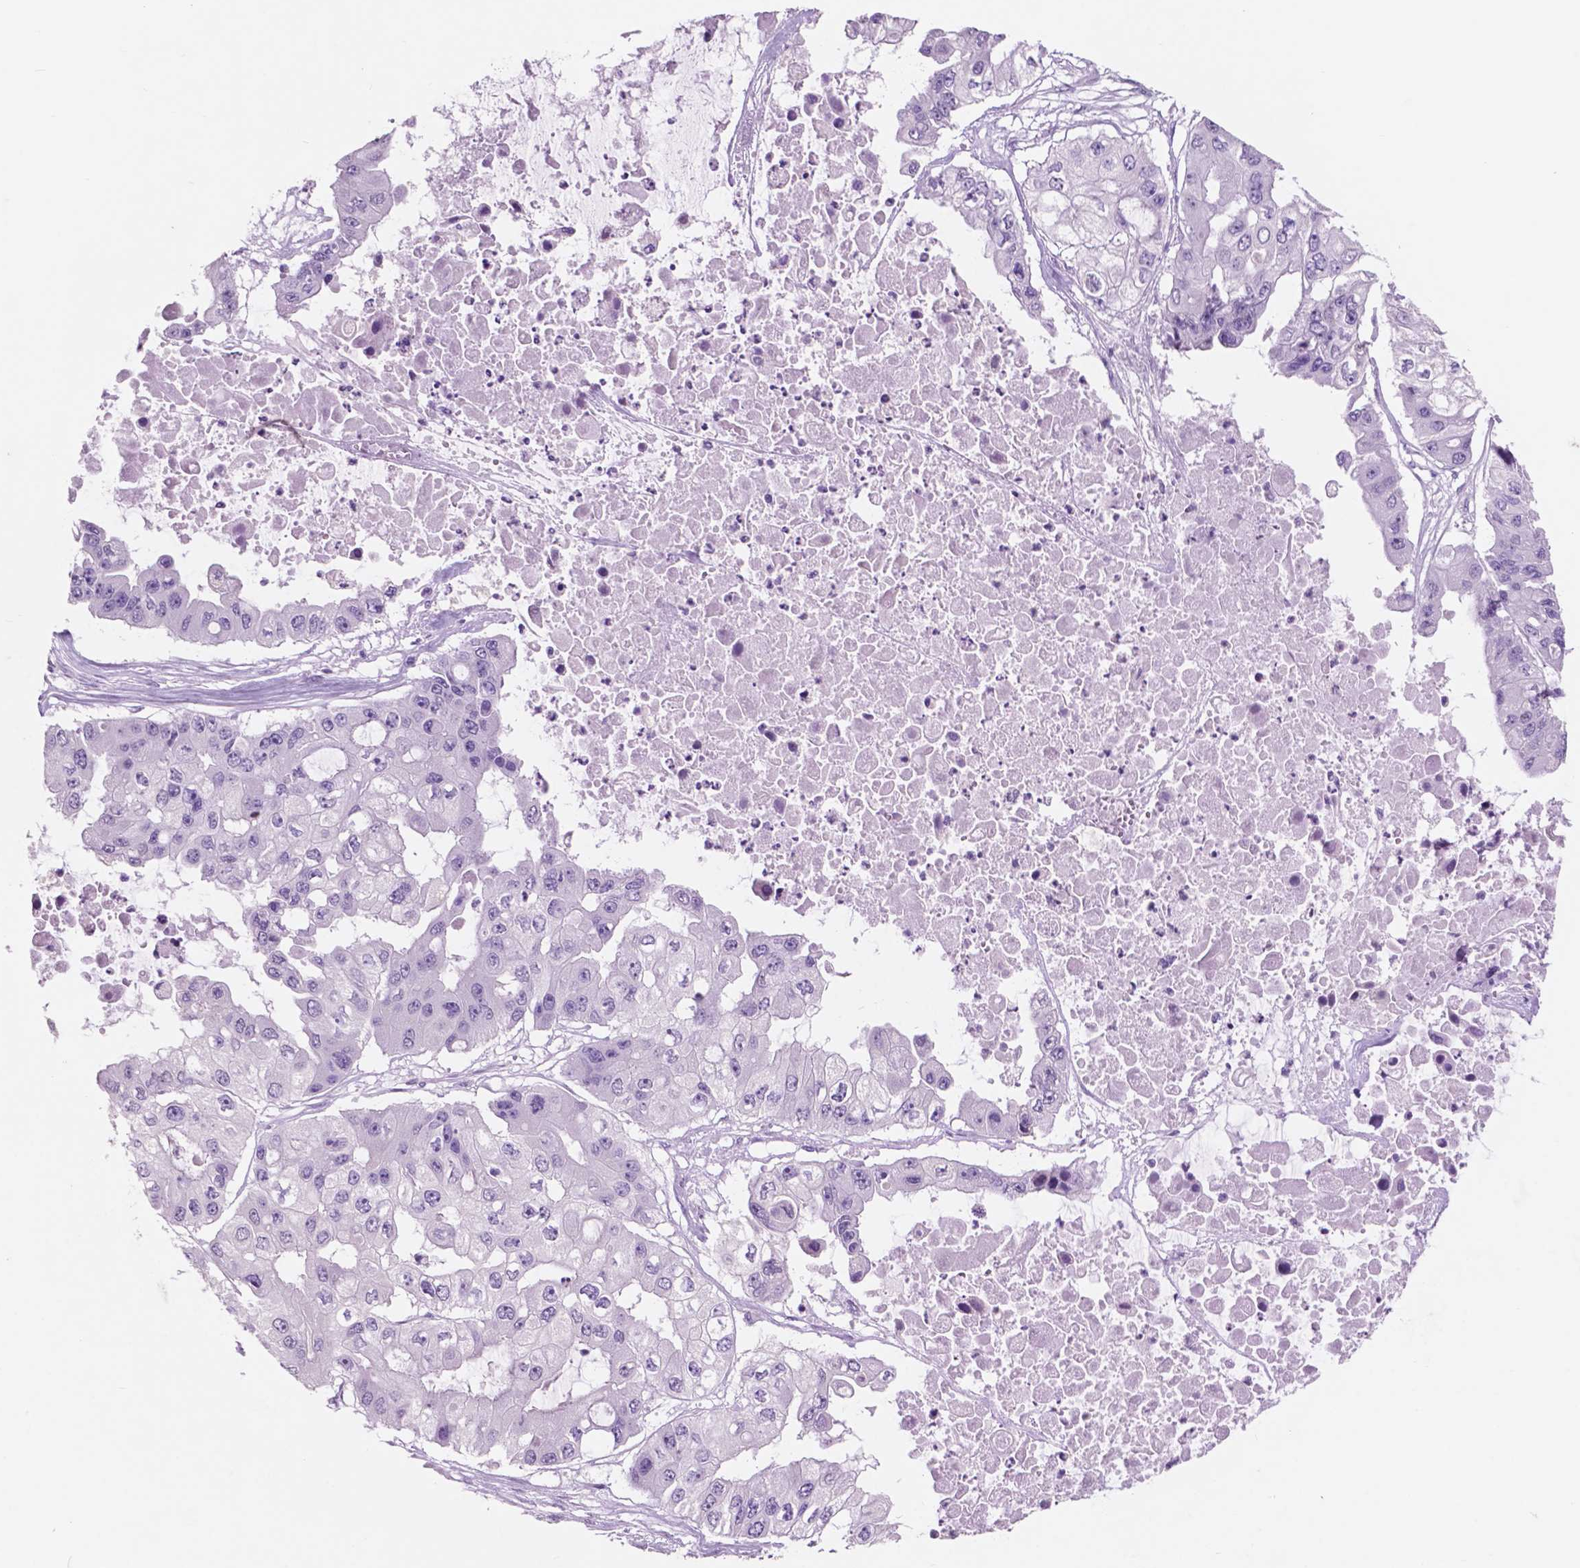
{"staining": {"intensity": "negative", "quantity": "none", "location": "none"}, "tissue": "ovarian cancer", "cell_type": "Tumor cells", "image_type": "cancer", "snomed": [{"axis": "morphology", "description": "Cystadenocarcinoma, serous, NOS"}, {"axis": "topography", "description": "Ovary"}], "caption": "Immunohistochemistry of human ovarian serous cystadenocarcinoma shows no positivity in tumor cells.", "gene": "IDO1", "patient": {"sex": "female", "age": 56}}